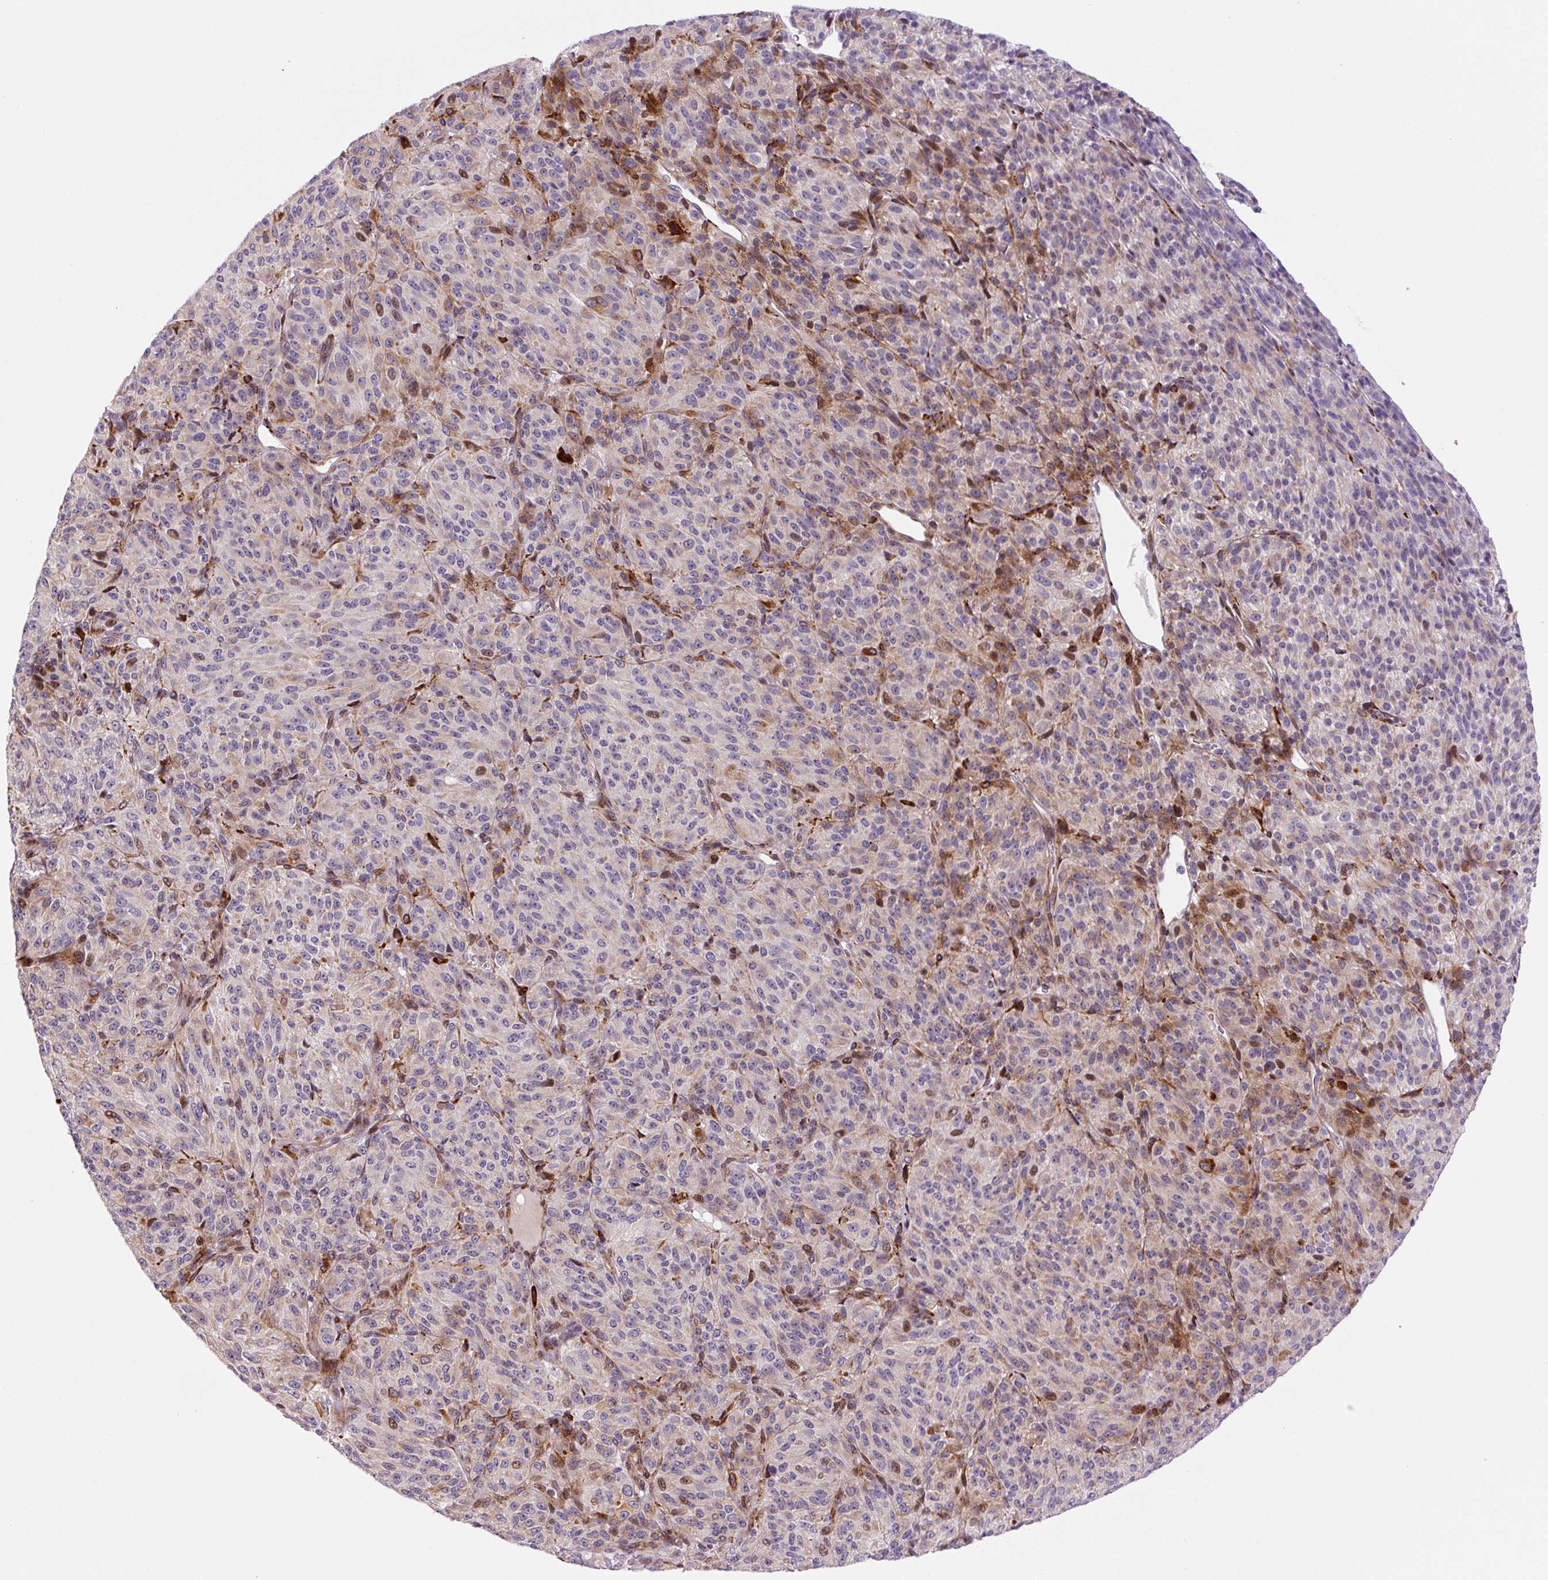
{"staining": {"intensity": "moderate", "quantity": "<25%", "location": "nuclear"}, "tissue": "melanoma", "cell_type": "Tumor cells", "image_type": "cancer", "snomed": [{"axis": "morphology", "description": "Malignant melanoma, Metastatic site"}, {"axis": "topography", "description": "Brain"}], "caption": "DAB immunohistochemical staining of malignant melanoma (metastatic site) displays moderate nuclear protein staining in approximately <25% of tumor cells. (DAB IHC, brown staining for protein, blue staining for nuclei).", "gene": "DISP3", "patient": {"sex": "female", "age": 56}}